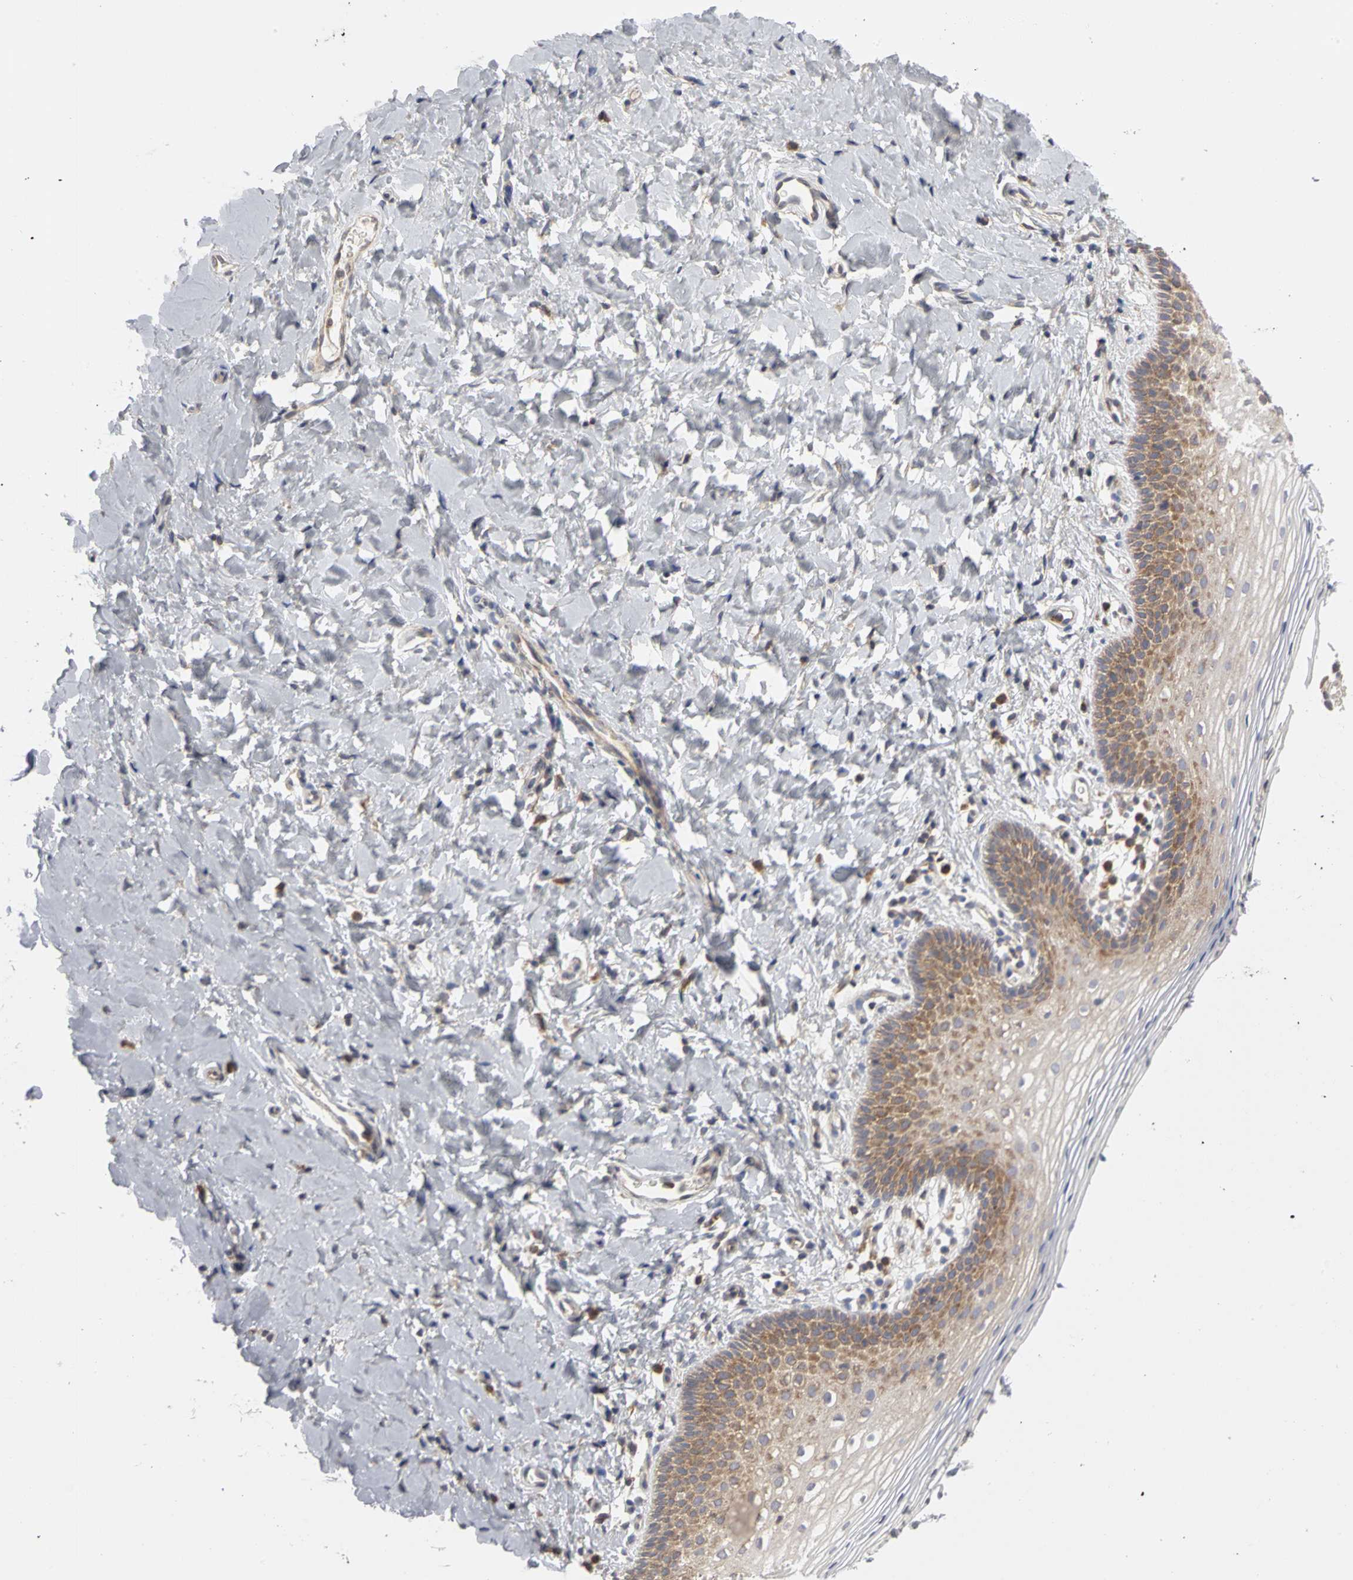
{"staining": {"intensity": "moderate", "quantity": ">75%", "location": "cytoplasmic/membranous"}, "tissue": "vagina", "cell_type": "Squamous epithelial cells", "image_type": "normal", "snomed": [{"axis": "morphology", "description": "Normal tissue, NOS"}, {"axis": "topography", "description": "Vagina"}], "caption": "Immunohistochemistry photomicrograph of normal vagina: vagina stained using IHC shows medium levels of moderate protein expression localized specifically in the cytoplasmic/membranous of squamous epithelial cells, appearing as a cytoplasmic/membranous brown color.", "gene": "IRAK1", "patient": {"sex": "female", "age": 55}}